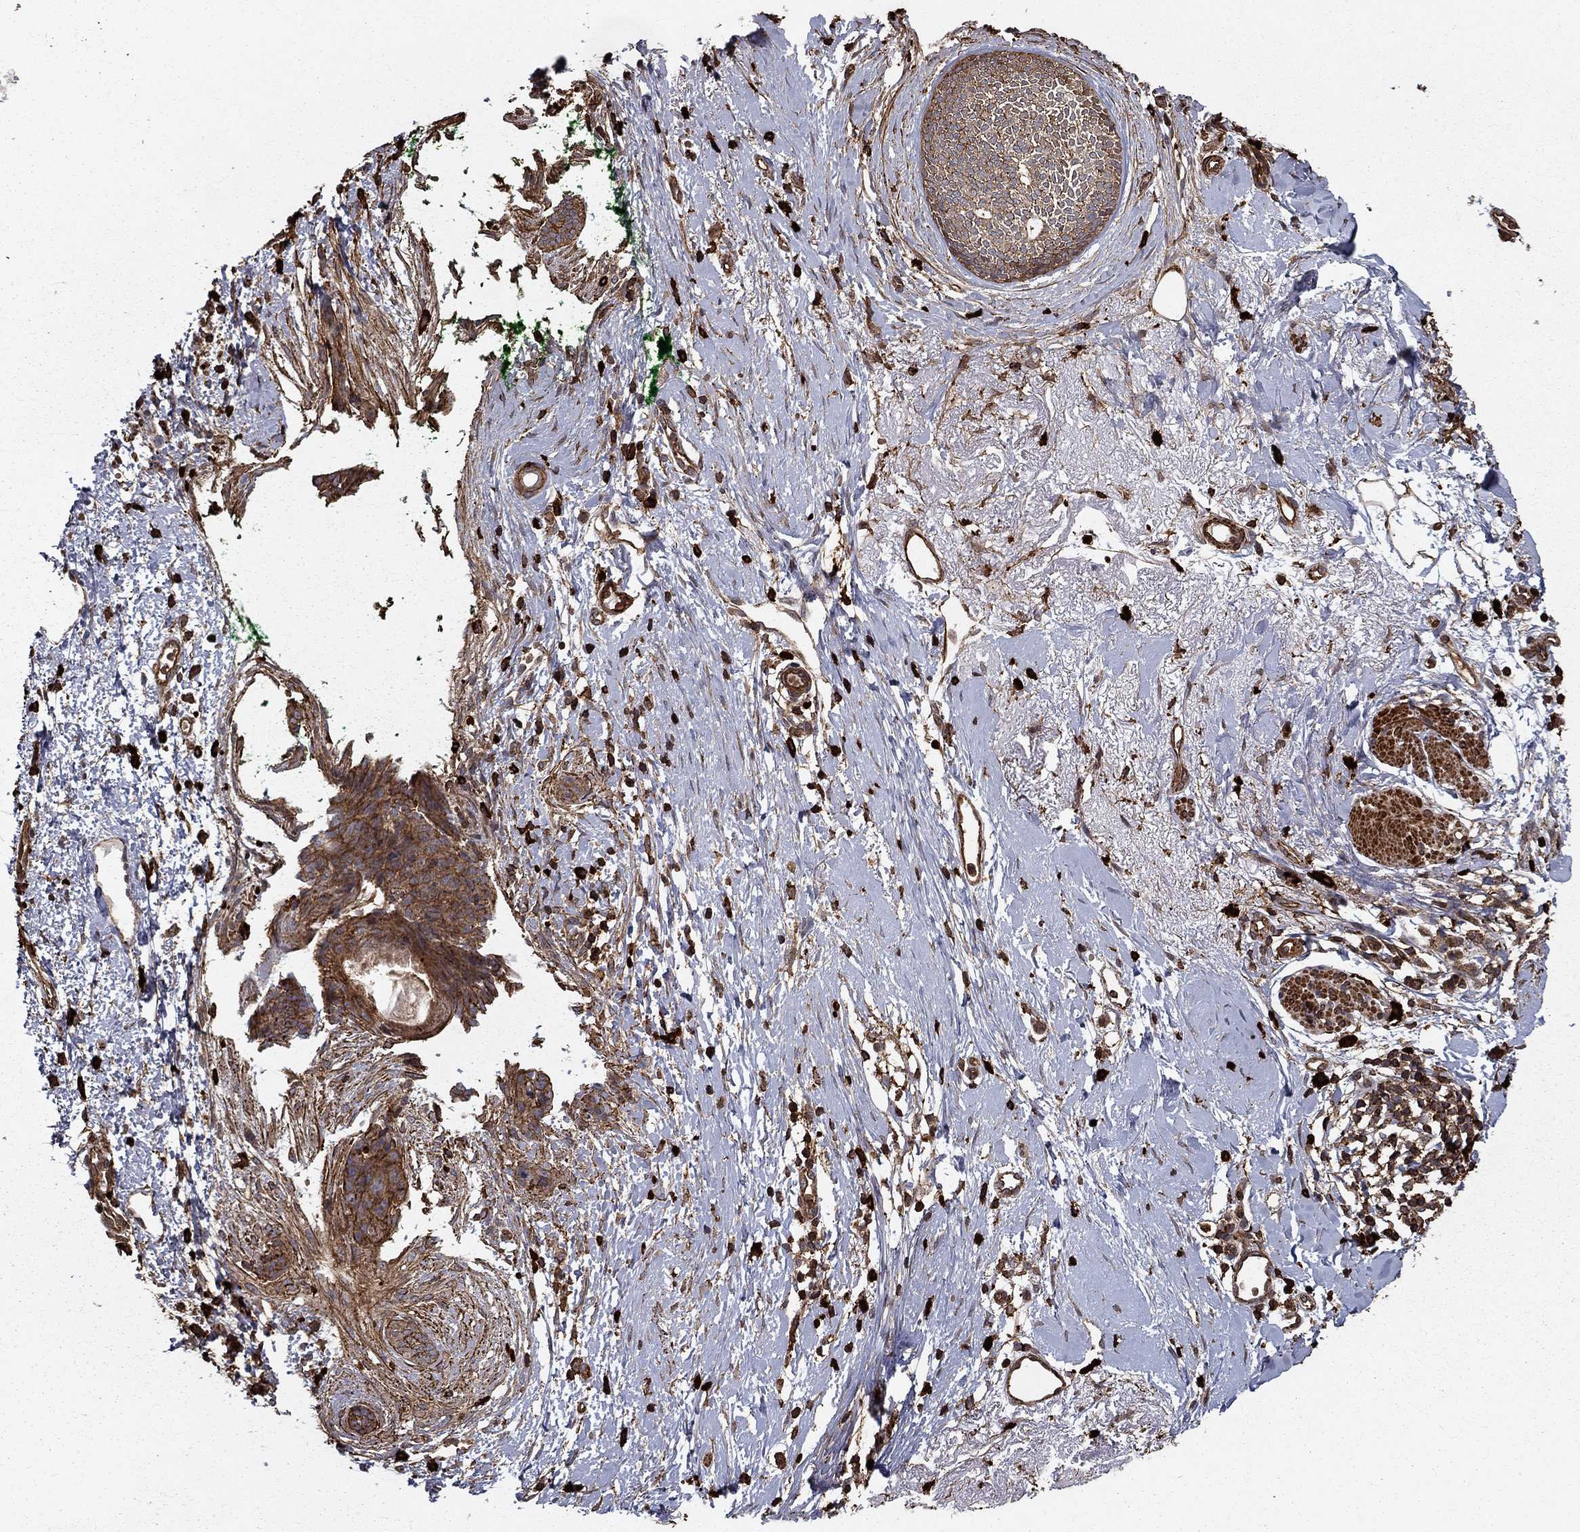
{"staining": {"intensity": "moderate", "quantity": ">75%", "location": "cytoplasmic/membranous"}, "tissue": "skin cancer", "cell_type": "Tumor cells", "image_type": "cancer", "snomed": [{"axis": "morphology", "description": "Basal cell carcinoma"}, {"axis": "topography", "description": "Skin"}], "caption": "Skin basal cell carcinoma stained with DAB immunohistochemistry (IHC) exhibits medium levels of moderate cytoplasmic/membranous positivity in approximately >75% of tumor cells. (DAB IHC with brightfield microscopy, high magnification).", "gene": "HABP4", "patient": {"sex": "female", "age": 65}}